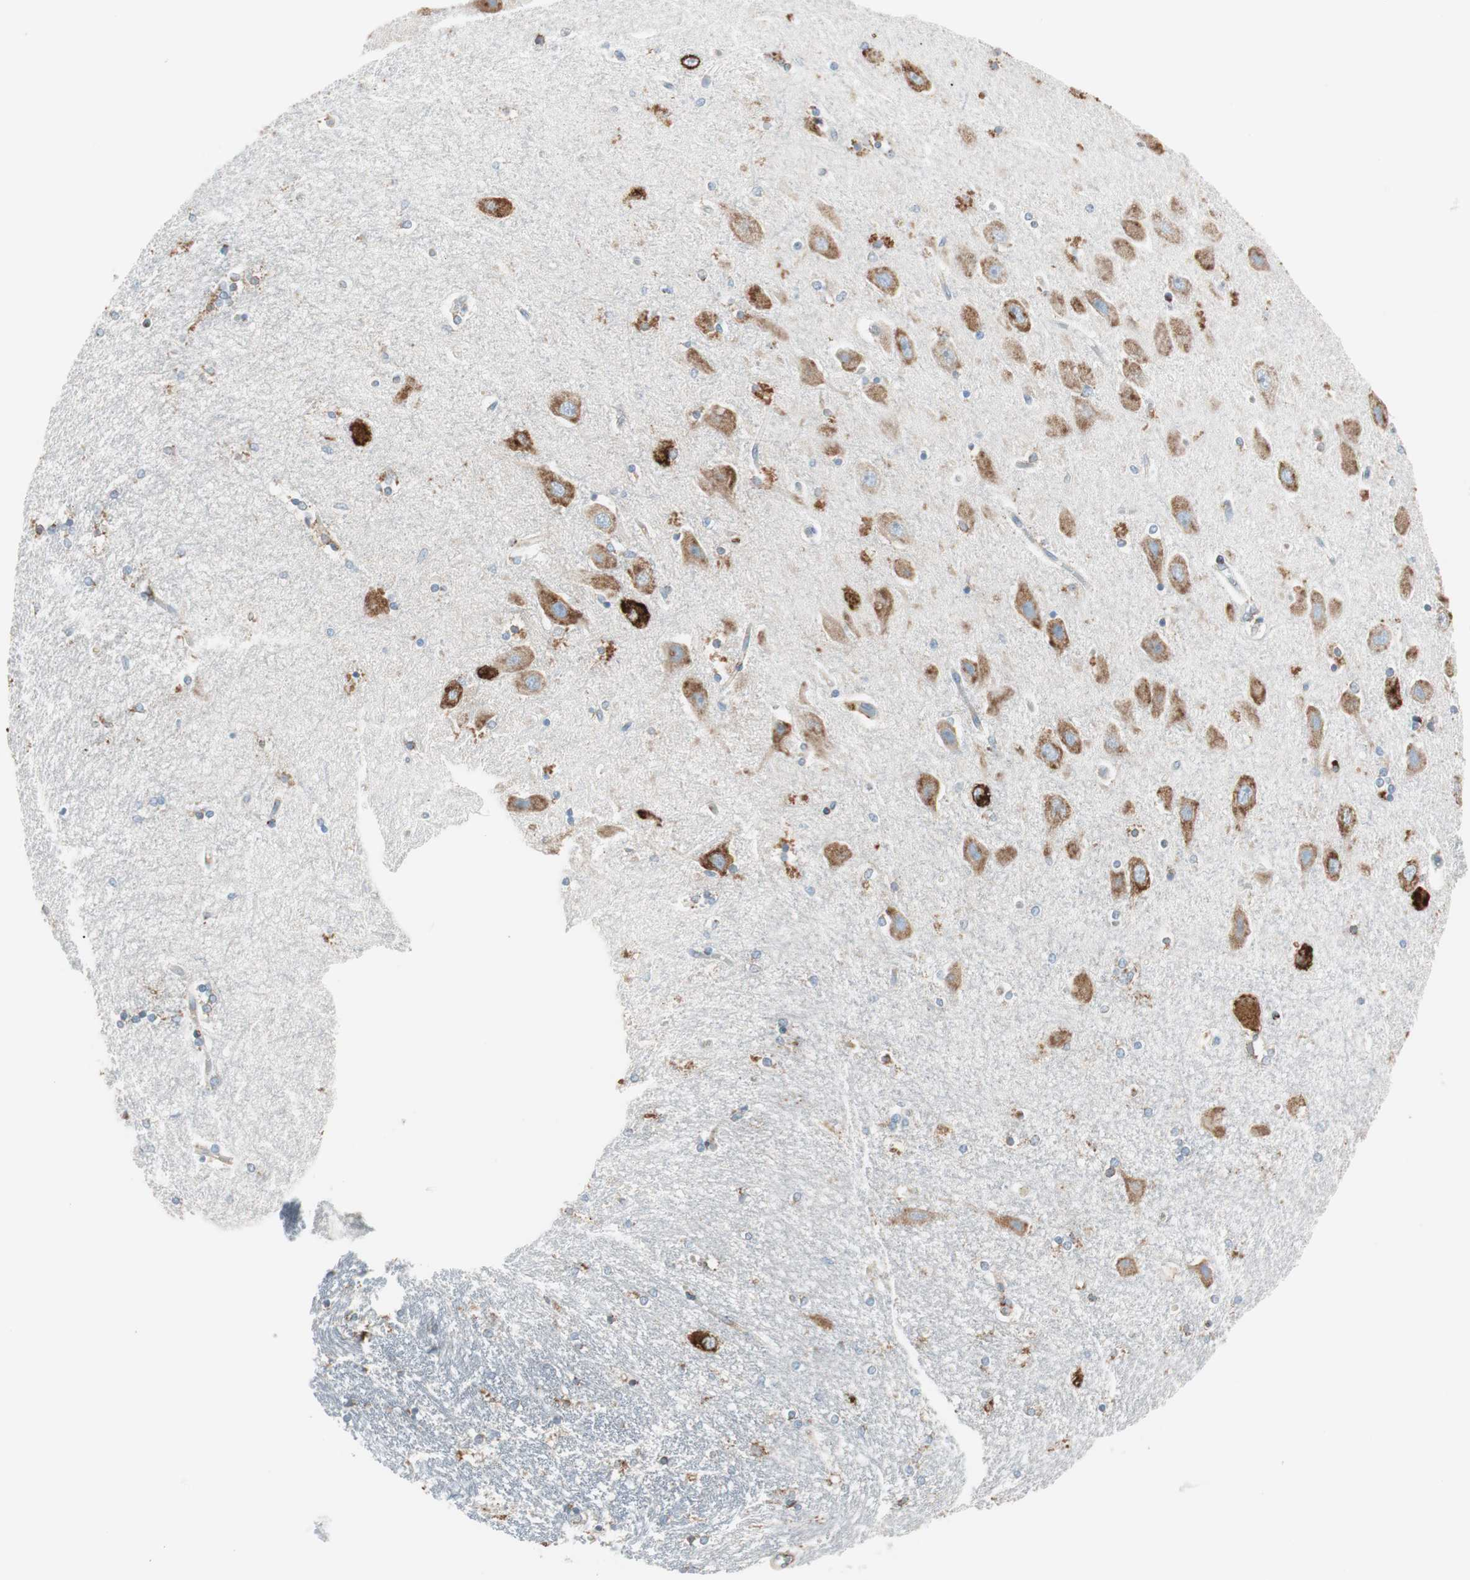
{"staining": {"intensity": "moderate", "quantity": "25%-75%", "location": "cytoplasmic/membranous"}, "tissue": "hippocampus", "cell_type": "Glial cells", "image_type": "normal", "snomed": [{"axis": "morphology", "description": "Normal tissue, NOS"}, {"axis": "topography", "description": "Hippocampus"}], "caption": "Immunohistochemistry (IHC) of unremarkable human hippocampus demonstrates medium levels of moderate cytoplasmic/membranous positivity in about 25%-75% of glial cells.", "gene": "P4HTM", "patient": {"sex": "female", "age": 54}}